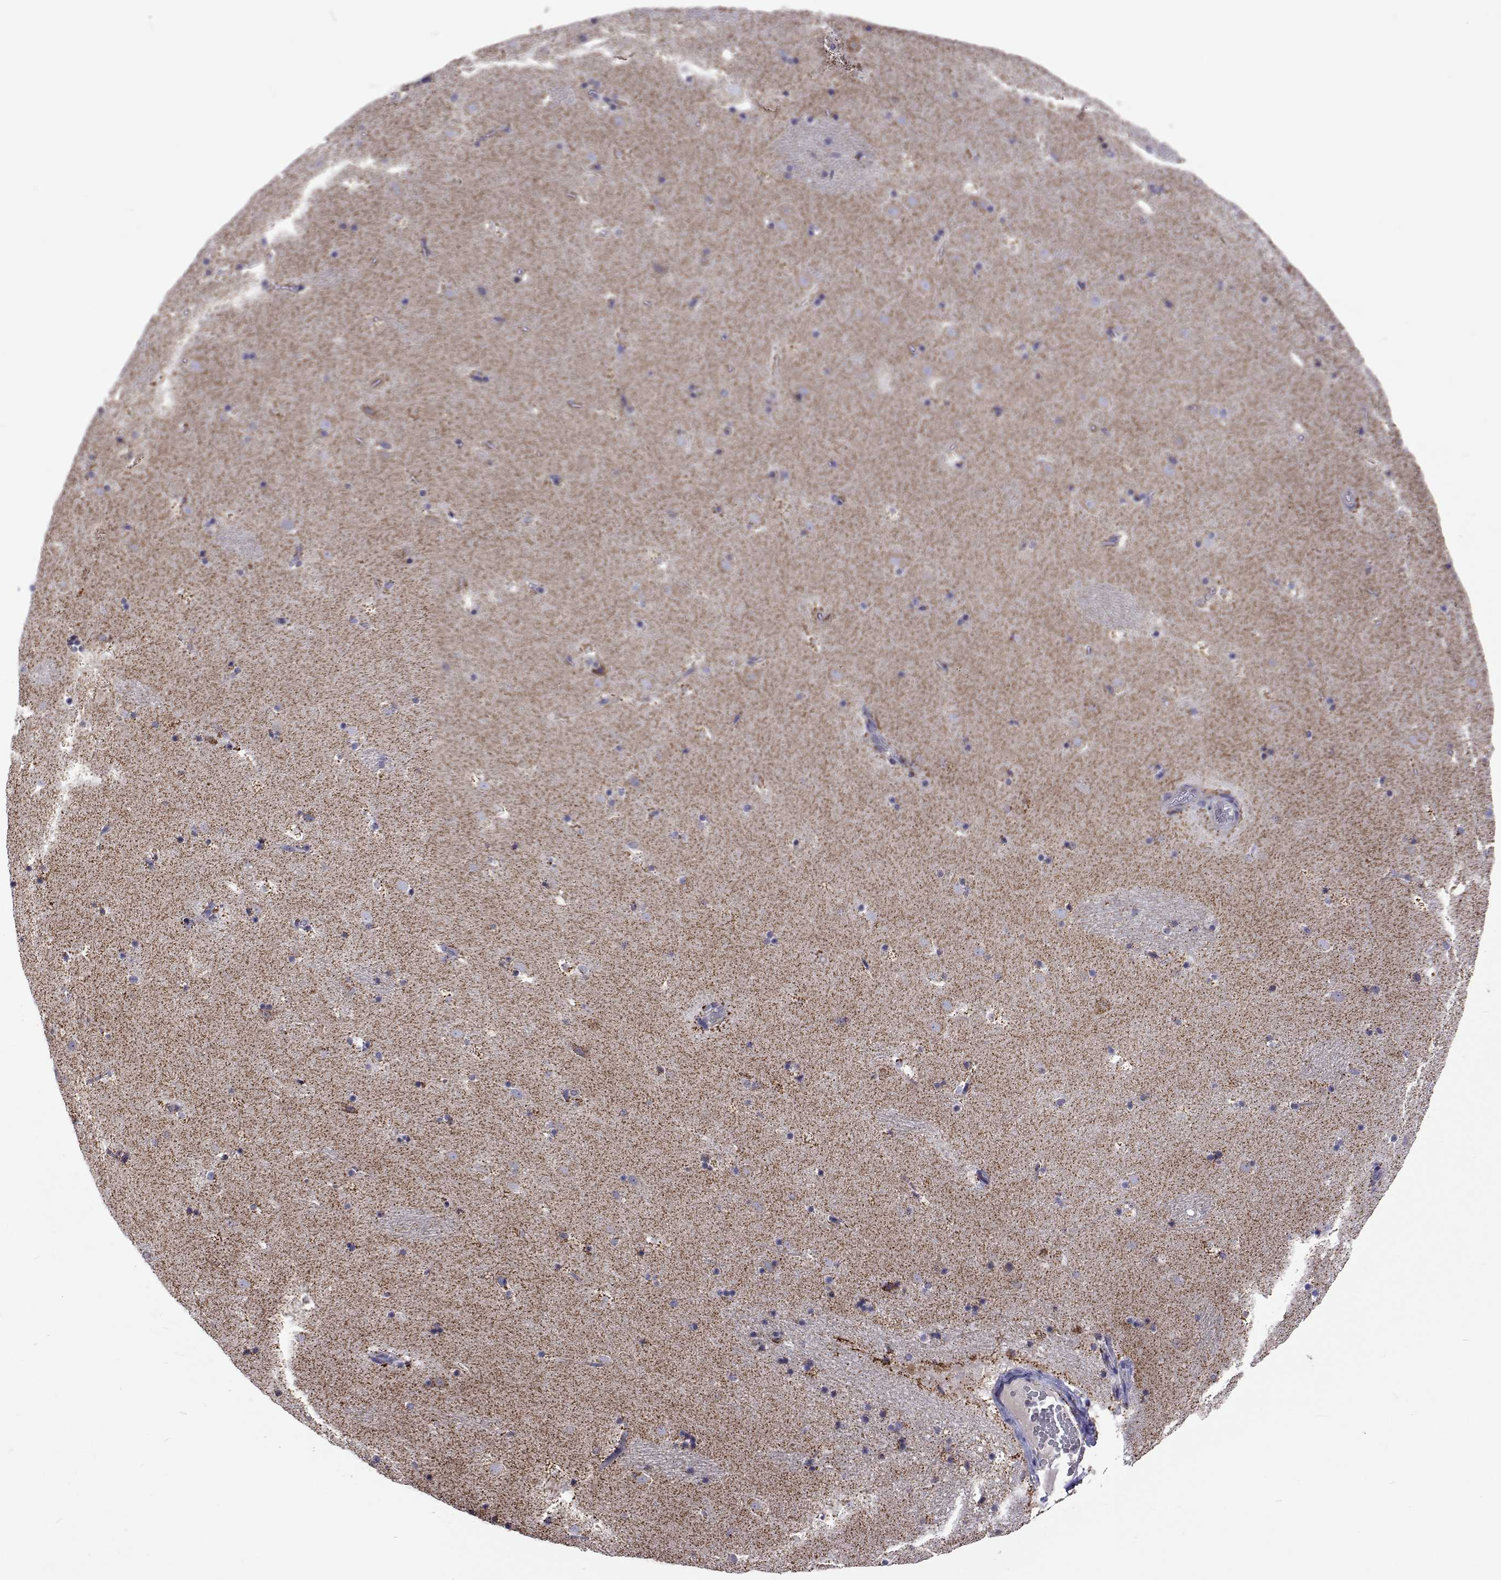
{"staining": {"intensity": "negative", "quantity": "none", "location": "none"}, "tissue": "caudate", "cell_type": "Glial cells", "image_type": "normal", "snomed": [{"axis": "morphology", "description": "Normal tissue, NOS"}, {"axis": "topography", "description": "Lateral ventricle wall"}], "caption": "Protein analysis of benign caudate reveals no significant positivity in glial cells.", "gene": "MCCC2", "patient": {"sex": "male", "age": 37}}